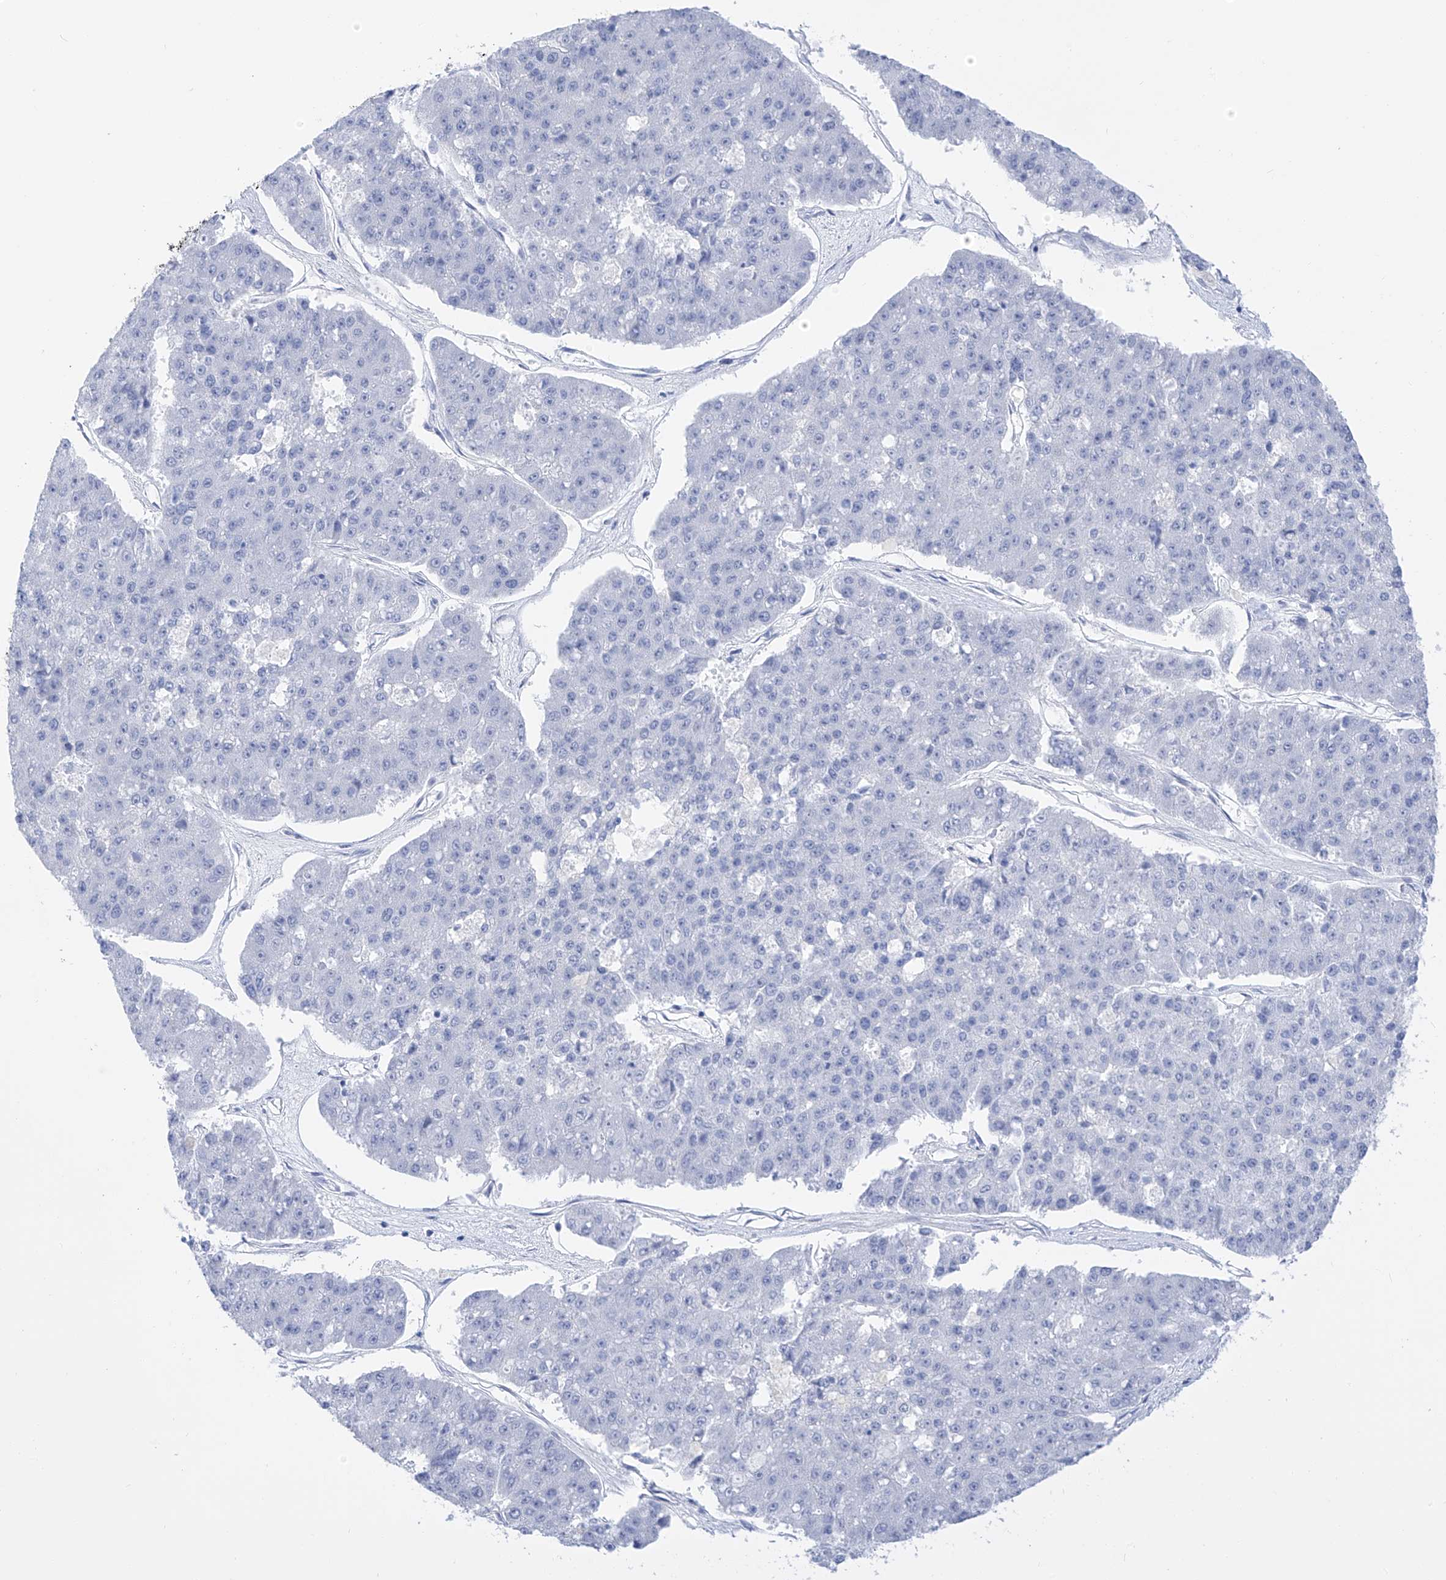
{"staining": {"intensity": "negative", "quantity": "none", "location": "none"}, "tissue": "pancreatic cancer", "cell_type": "Tumor cells", "image_type": "cancer", "snomed": [{"axis": "morphology", "description": "Adenocarcinoma, NOS"}, {"axis": "topography", "description": "Pancreas"}], "caption": "IHC micrograph of neoplastic tissue: adenocarcinoma (pancreatic) stained with DAB (3,3'-diaminobenzidine) reveals no significant protein positivity in tumor cells.", "gene": "FLG", "patient": {"sex": "male", "age": 50}}